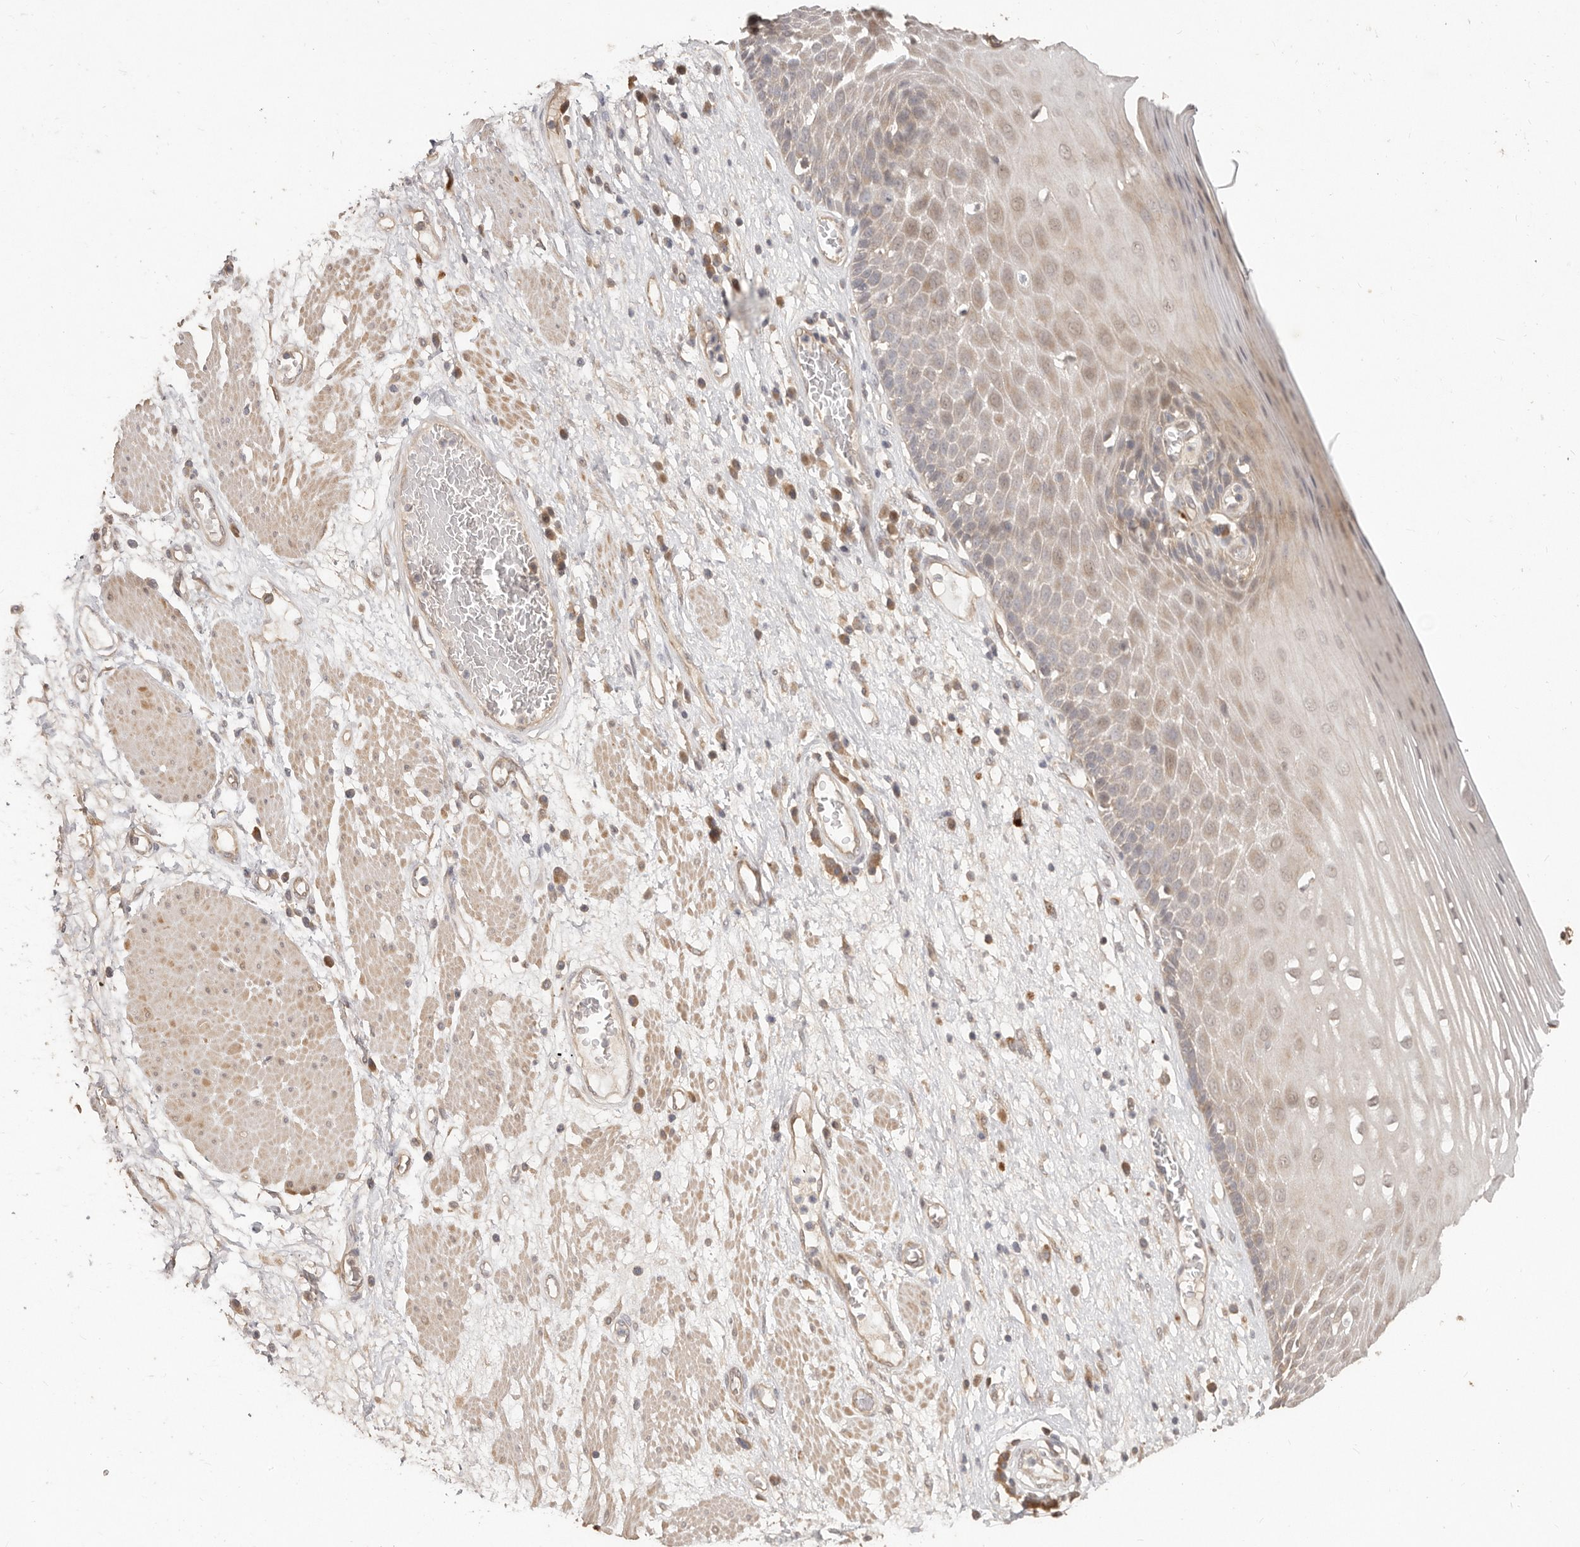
{"staining": {"intensity": "weak", "quantity": "<25%", "location": "cytoplasmic/membranous"}, "tissue": "esophagus", "cell_type": "Squamous epithelial cells", "image_type": "normal", "snomed": [{"axis": "morphology", "description": "Normal tissue, NOS"}, {"axis": "morphology", "description": "Adenocarcinoma, NOS"}, {"axis": "topography", "description": "Esophagus"}], "caption": "Unremarkable esophagus was stained to show a protein in brown. There is no significant expression in squamous epithelial cells.", "gene": "MTFR2", "patient": {"sex": "male", "age": 62}}